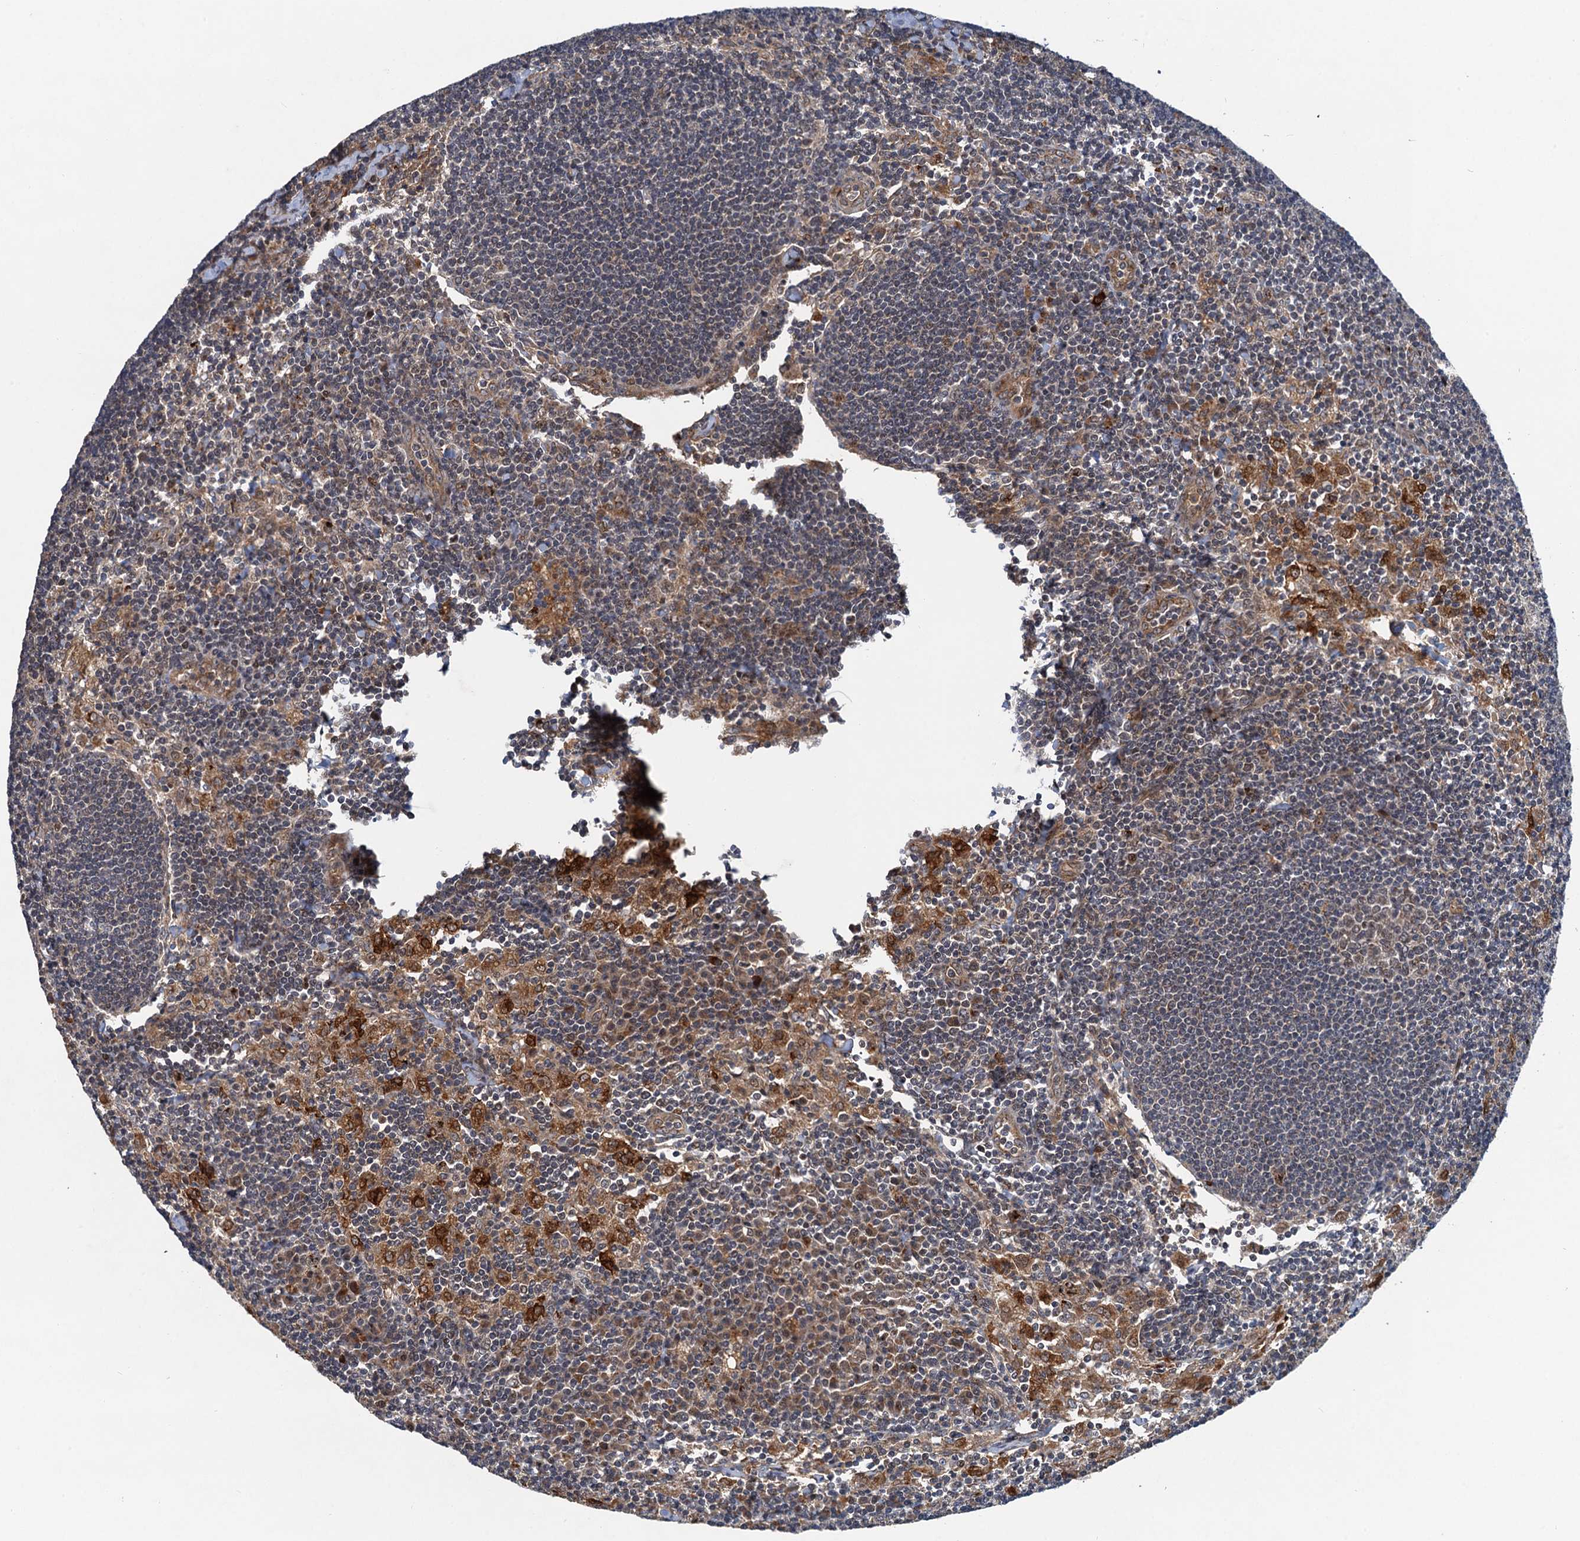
{"staining": {"intensity": "weak", "quantity": "<25%", "location": "cytoplasmic/membranous,nuclear"}, "tissue": "lymph node", "cell_type": "Germinal center cells", "image_type": "normal", "snomed": [{"axis": "morphology", "description": "Normal tissue, NOS"}, {"axis": "topography", "description": "Lymph node"}], "caption": "Immunohistochemistry (IHC) micrograph of benign human lymph node stained for a protein (brown), which exhibits no positivity in germinal center cells. (DAB immunohistochemistry (IHC) with hematoxylin counter stain).", "gene": "NLRP10", "patient": {"sex": "male", "age": 24}}